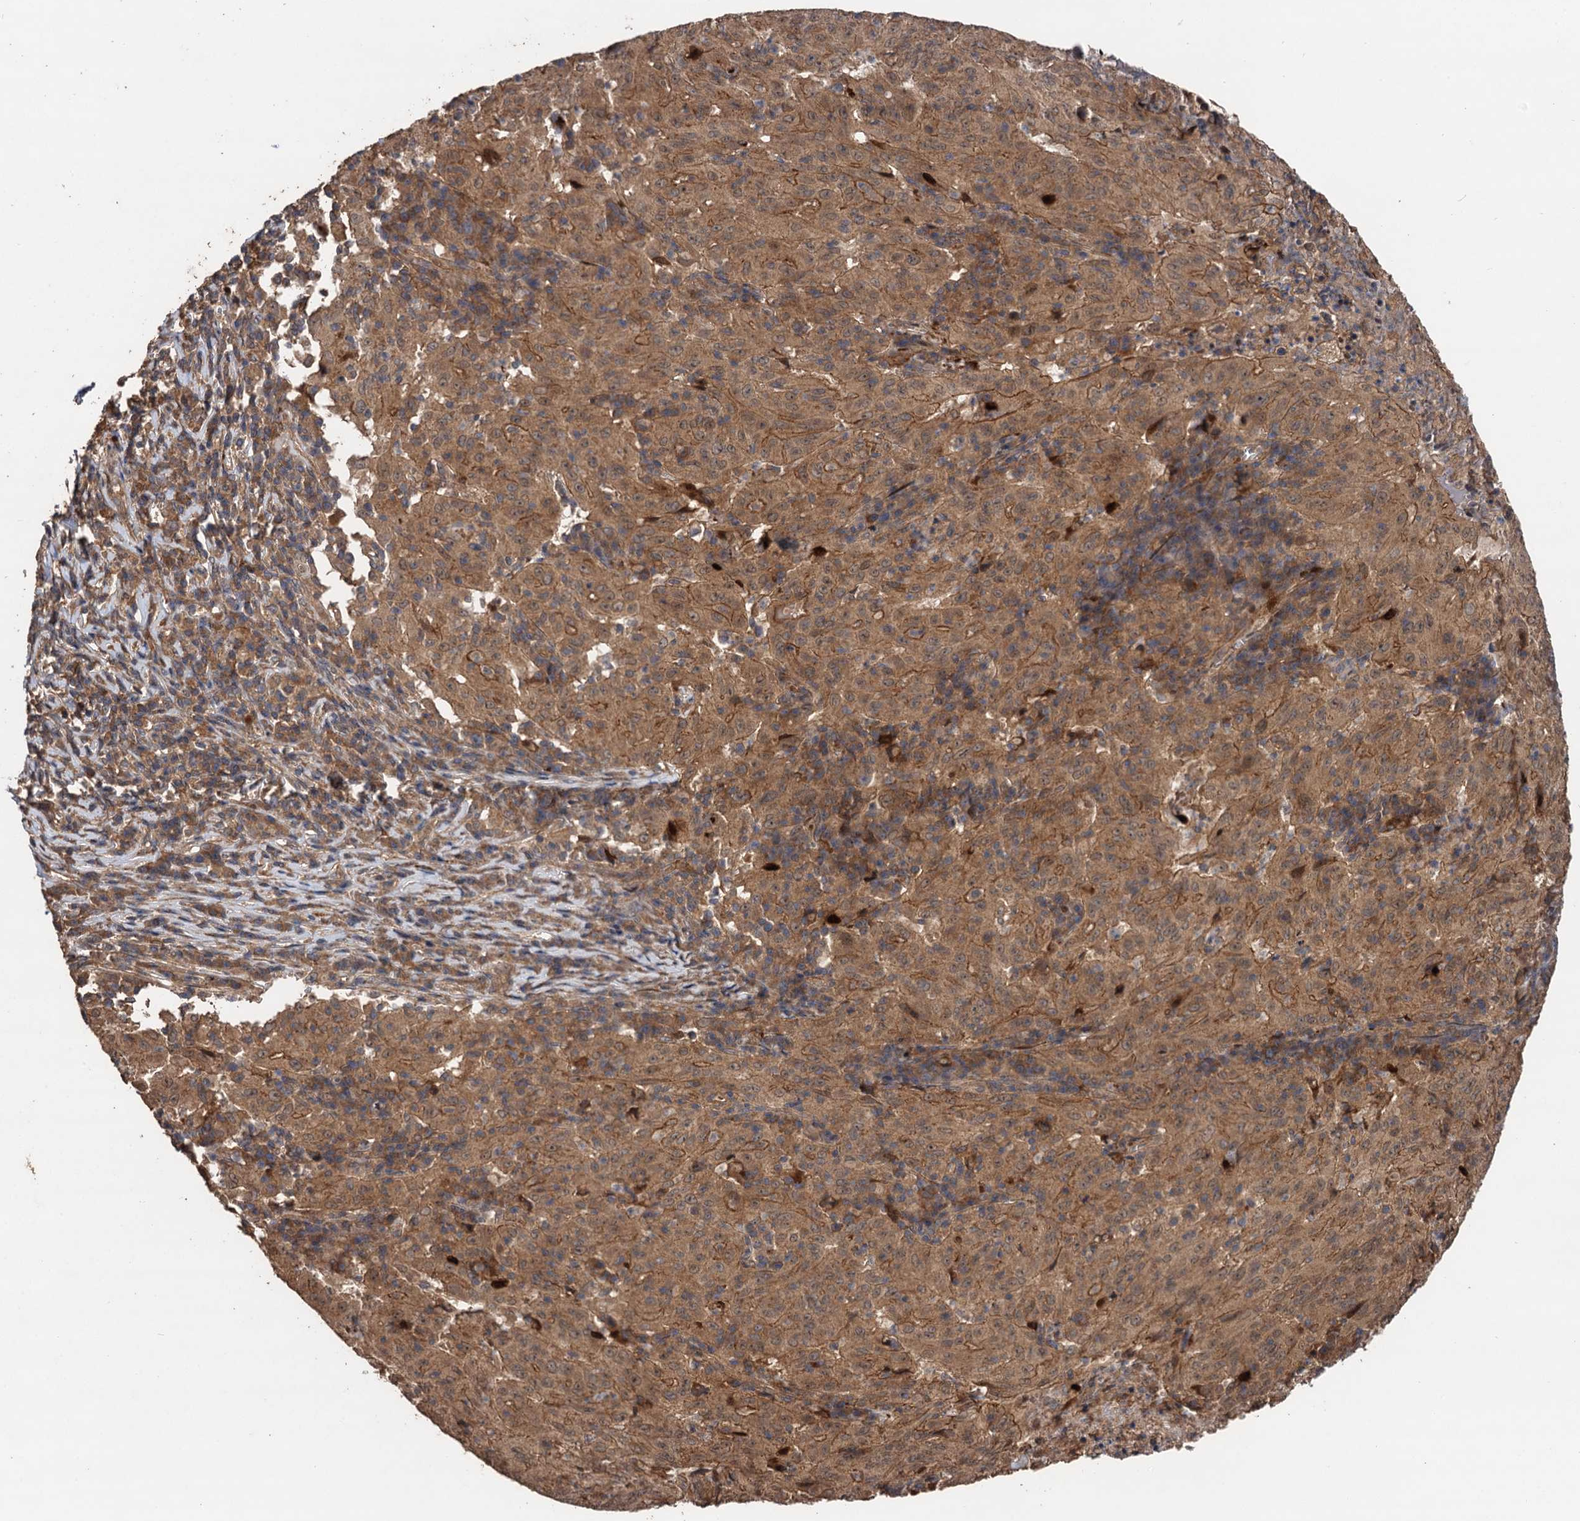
{"staining": {"intensity": "moderate", "quantity": ">75%", "location": "cytoplasmic/membranous"}, "tissue": "pancreatic cancer", "cell_type": "Tumor cells", "image_type": "cancer", "snomed": [{"axis": "morphology", "description": "Adenocarcinoma, NOS"}, {"axis": "topography", "description": "Pancreas"}], "caption": "Immunohistochemical staining of pancreatic adenocarcinoma exhibits moderate cytoplasmic/membranous protein expression in approximately >75% of tumor cells.", "gene": "TMEM39B", "patient": {"sex": "male", "age": 63}}